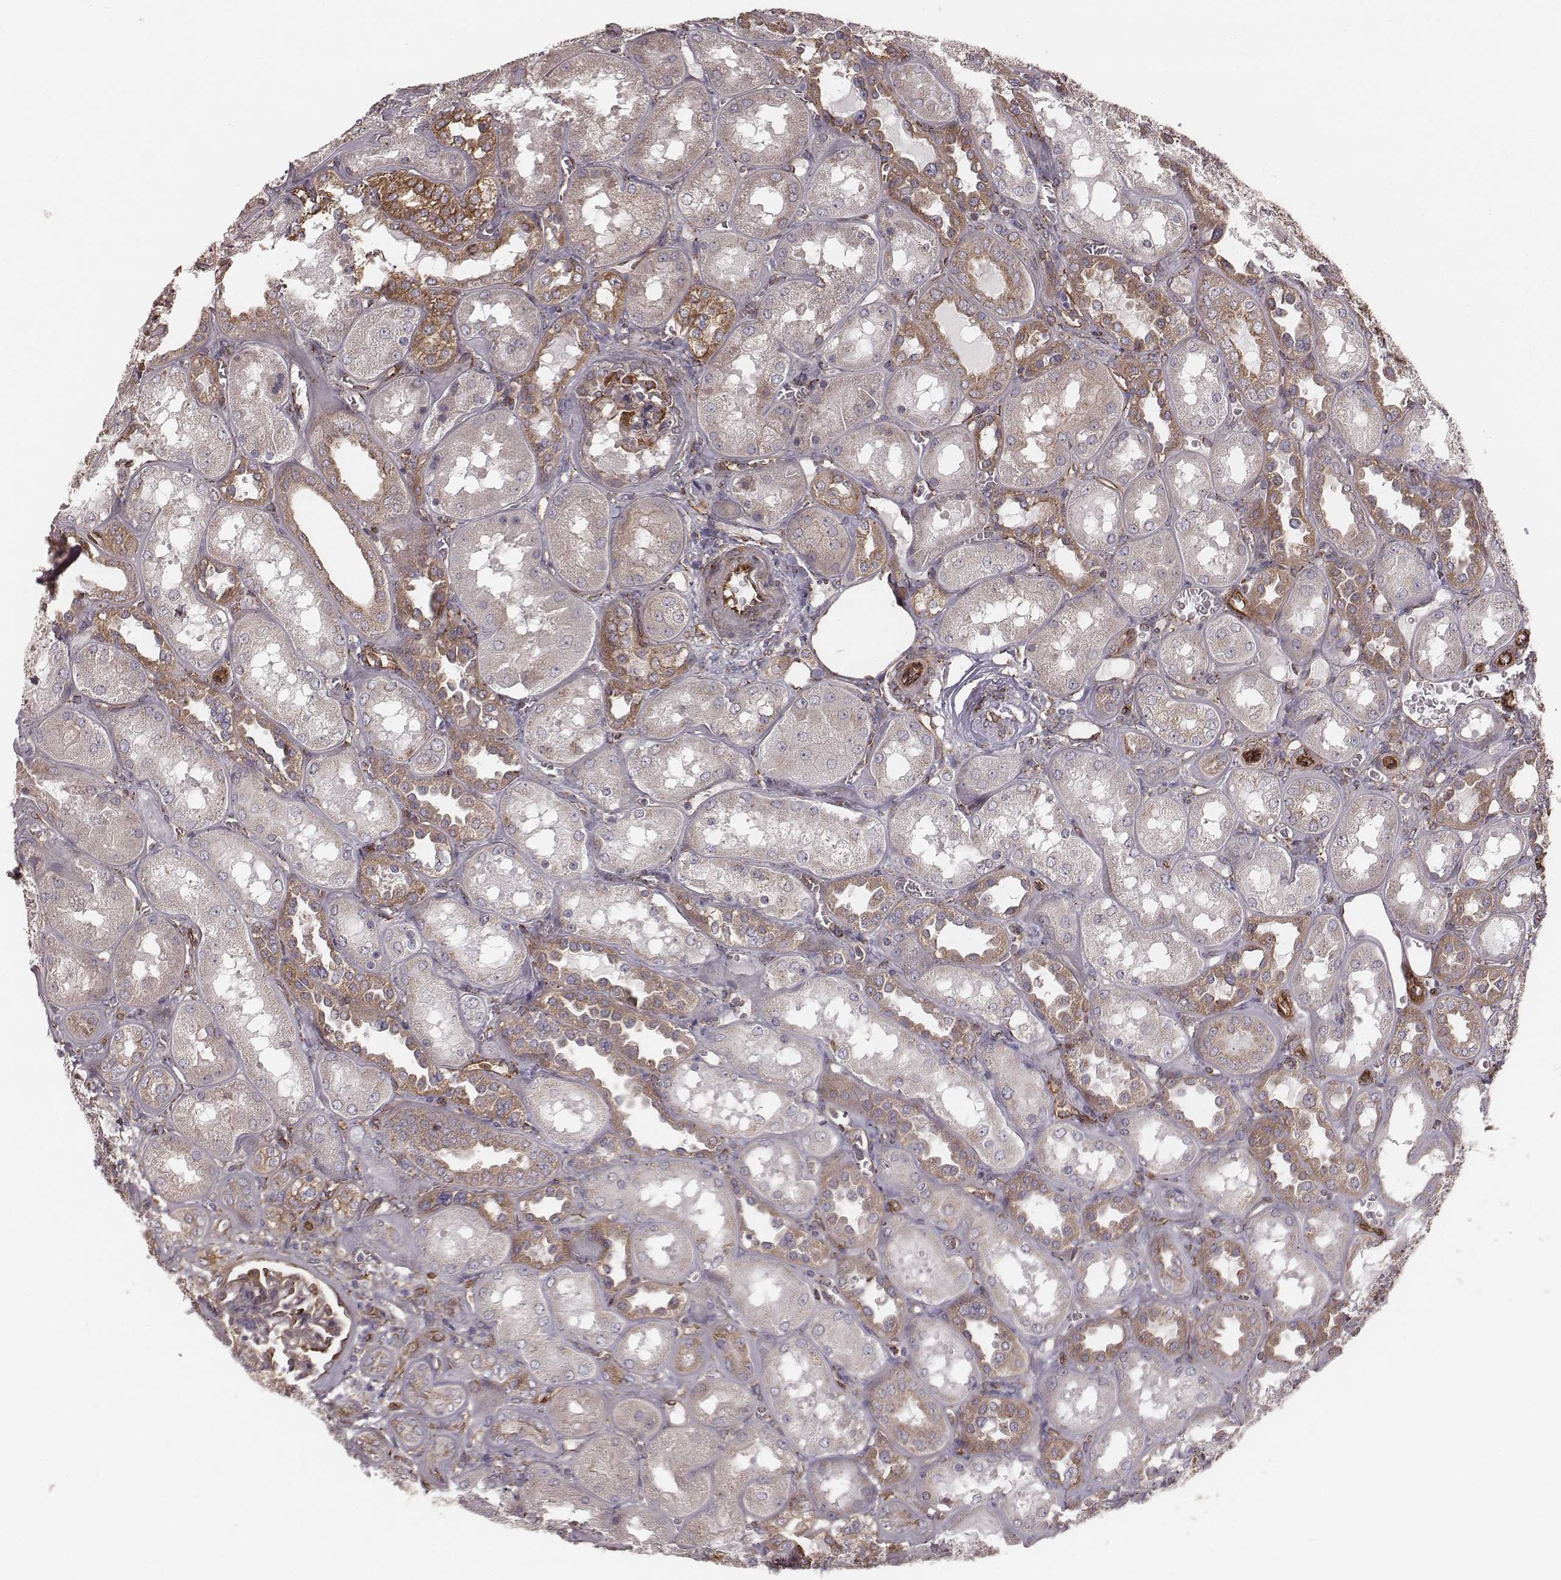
{"staining": {"intensity": "strong", "quantity": "25%-75%", "location": "cytoplasmic/membranous"}, "tissue": "kidney", "cell_type": "Cells in glomeruli", "image_type": "normal", "snomed": [{"axis": "morphology", "description": "Normal tissue, NOS"}, {"axis": "topography", "description": "Kidney"}], "caption": "Benign kidney exhibits strong cytoplasmic/membranous staining in approximately 25%-75% of cells in glomeruli.", "gene": "PALMD", "patient": {"sex": "male", "age": 73}}